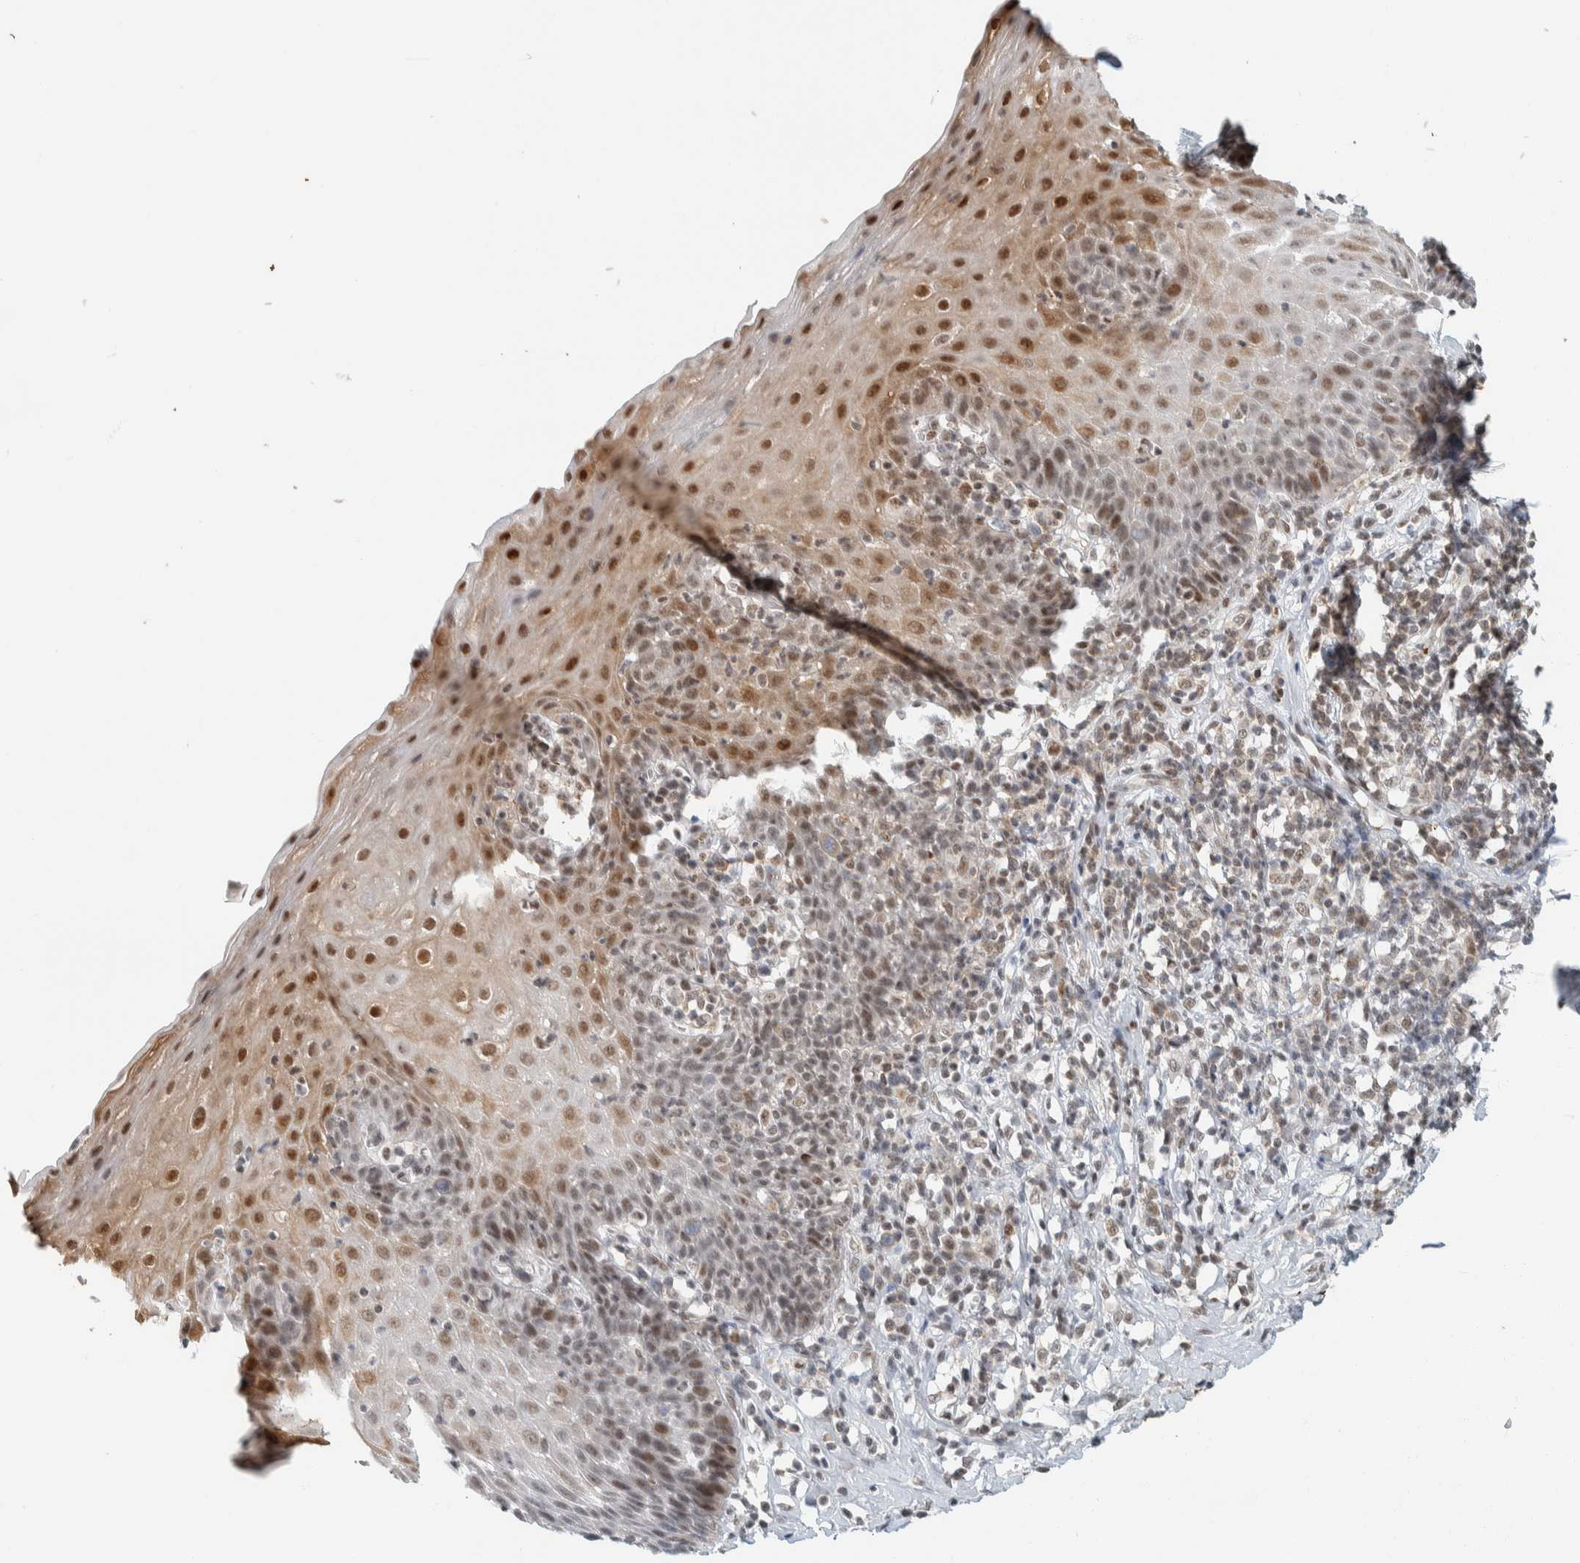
{"staining": {"intensity": "moderate", "quantity": "25%-75%", "location": "nuclear"}, "tissue": "esophagus", "cell_type": "Squamous epithelial cells", "image_type": "normal", "snomed": [{"axis": "morphology", "description": "Normal tissue, NOS"}, {"axis": "topography", "description": "Esophagus"}], "caption": "The histopathology image displays immunohistochemical staining of benign esophagus. There is moderate nuclear staining is present in approximately 25%-75% of squamous epithelial cells. (Brightfield microscopy of DAB IHC at high magnification).", "gene": "ZBTB2", "patient": {"sex": "female", "age": 61}}